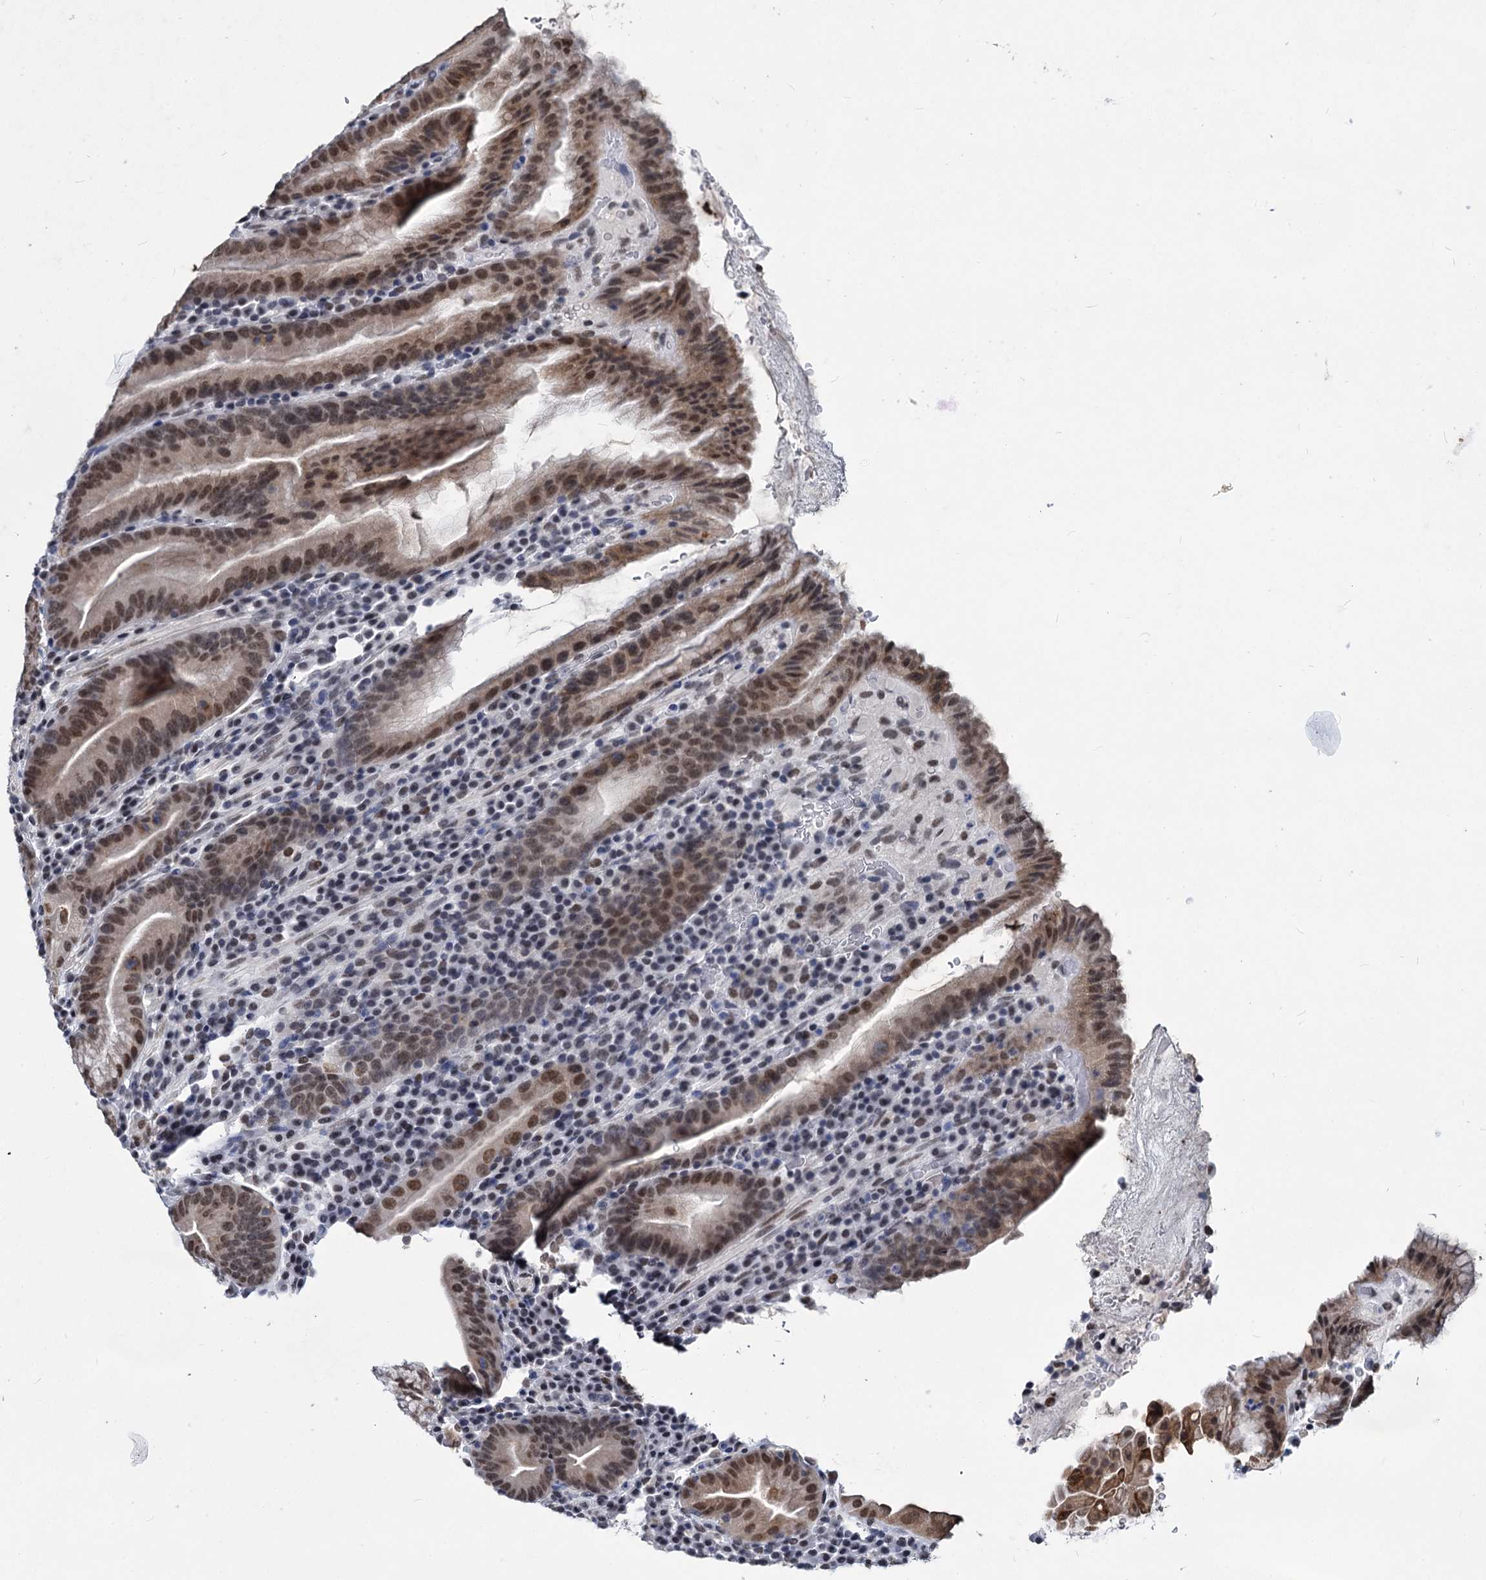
{"staining": {"intensity": "moderate", "quantity": ">75%", "location": "cytoplasmic/membranous,nuclear"}, "tissue": "stomach", "cell_type": "Glandular cells", "image_type": "normal", "snomed": [{"axis": "morphology", "description": "Normal tissue, NOS"}, {"axis": "morphology", "description": "Inflammation, NOS"}, {"axis": "topography", "description": "Stomach"}], "caption": "Moderate cytoplasmic/membranous,nuclear positivity is appreciated in about >75% of glandular cells in normal stomach.", "gene": "PARPBP", "patient": {"sex": "male", "age": 79}}